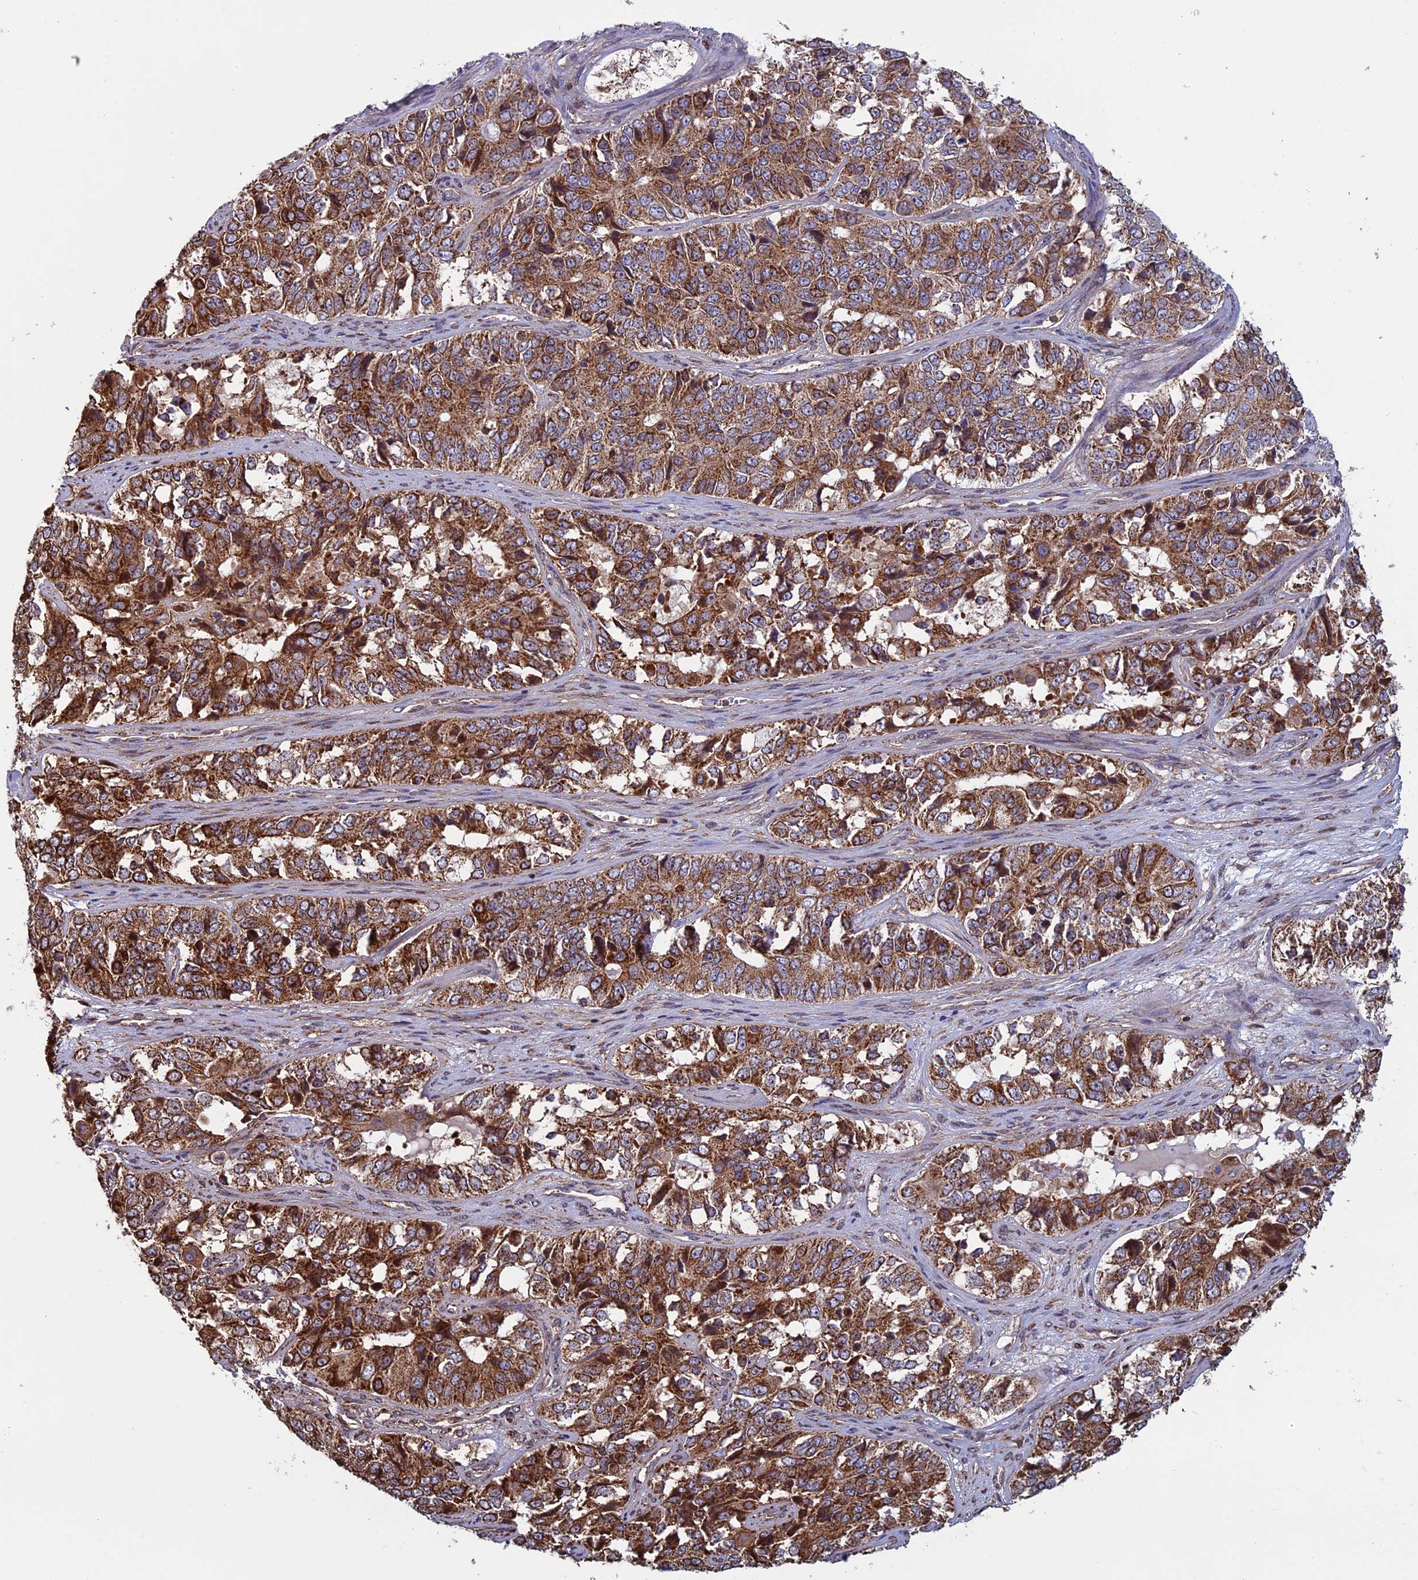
{"staining": {"intensity": "strong", "quantity": ">75%", "location": "cytoplasmic/membranous"}, "tissue": "ovarian cancer", "cell_type": "Tumor cells", "image_type": "cancer", "snomed": [{"axis": "morphology", "description": "Carcinoma, endometroid"}, {"axis": "topography", "description": "Ovary"}], "caption": "Brown immunohistochemical staining in ovarian endometroid carcinoma reveals strong cytoplasmic/membranous staining in approximately >75% of tumor cells.", "gene": "CCDC8", "patient": {"sex": "female", "age": 51}}